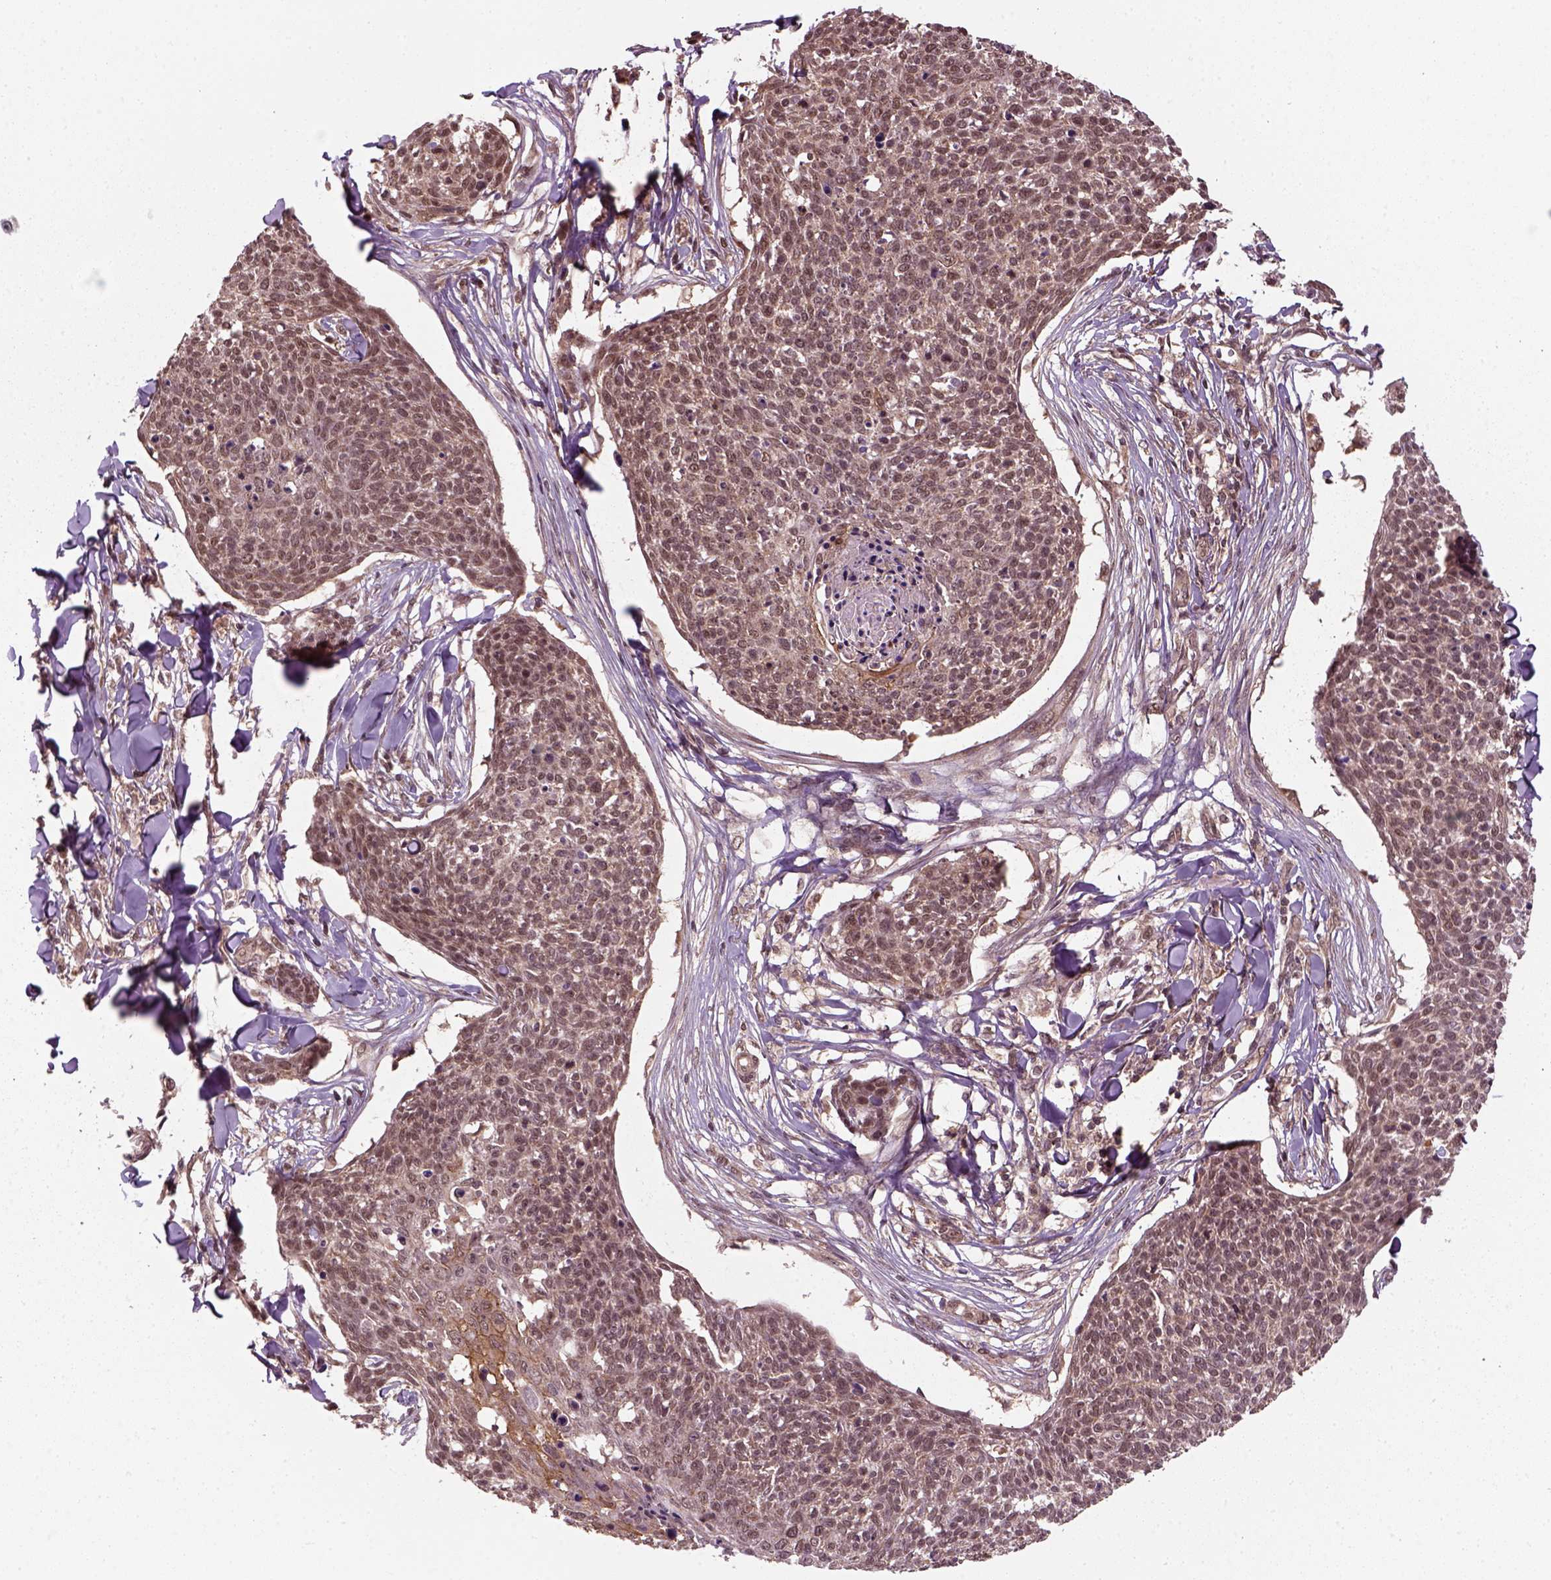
{"staining": {"intensity": "weak", "quantity": ">75%", "location": "cytoplasmic/membranous"}, "tissue": "skin cancer", "cell_type": "Tumor cells", "image_type": "cancer", "snomed": [{"axis": "morphology", "description": "Squamous cell carcinoma, NOS"}, {"axis": "topography", "description": "Skin"}, {"axis": "topography", "description": "Vulva"}], "caption": "A brown stain shows weak cytoplasmic/membranous positivity of a protein in skin squamous cell carcinoma tumor cells.", "gene": "NUDT9", "patient": {"sex": "female", "age": 75}}